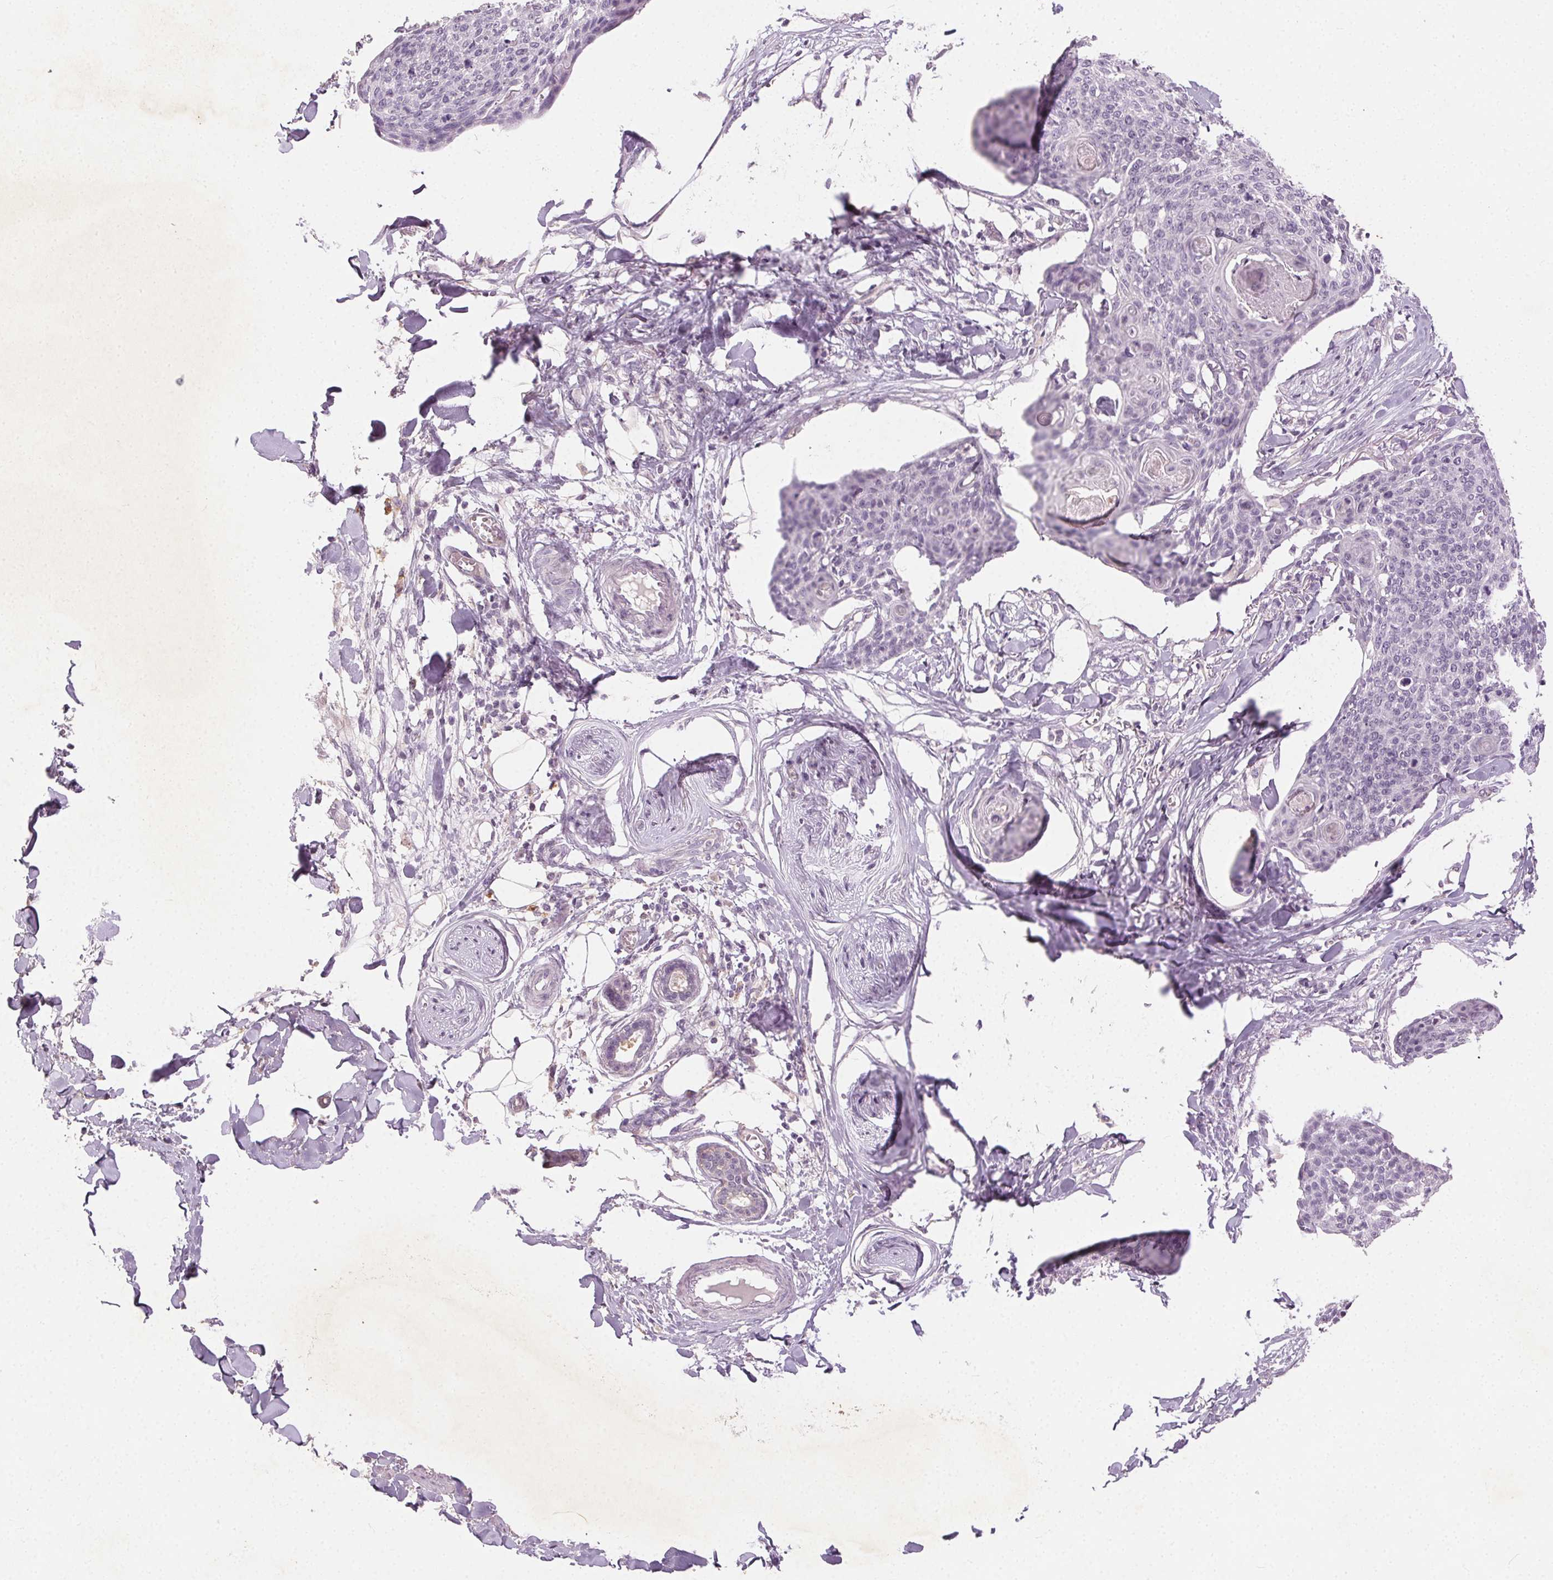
{"staining": {"intensity": "negative", "quantity": "none", "location": "none"}, "tissue": "skin cancer", "cell_type": "Tumor cells", "image_type": "cancer", "snomed": [{"axis": "morphology", "description": "Squamous cell carcinoma, NOS"}, {"axis": "topography", "description": "Skin"}, {"axis": "topography", "description": "Vulva"}], "caption": "The image displays no staining of tumor cells in squamous cell carcinoma (skin).", "gene": "CLTRN", "patient": {"sex": "female", "age": 75}}